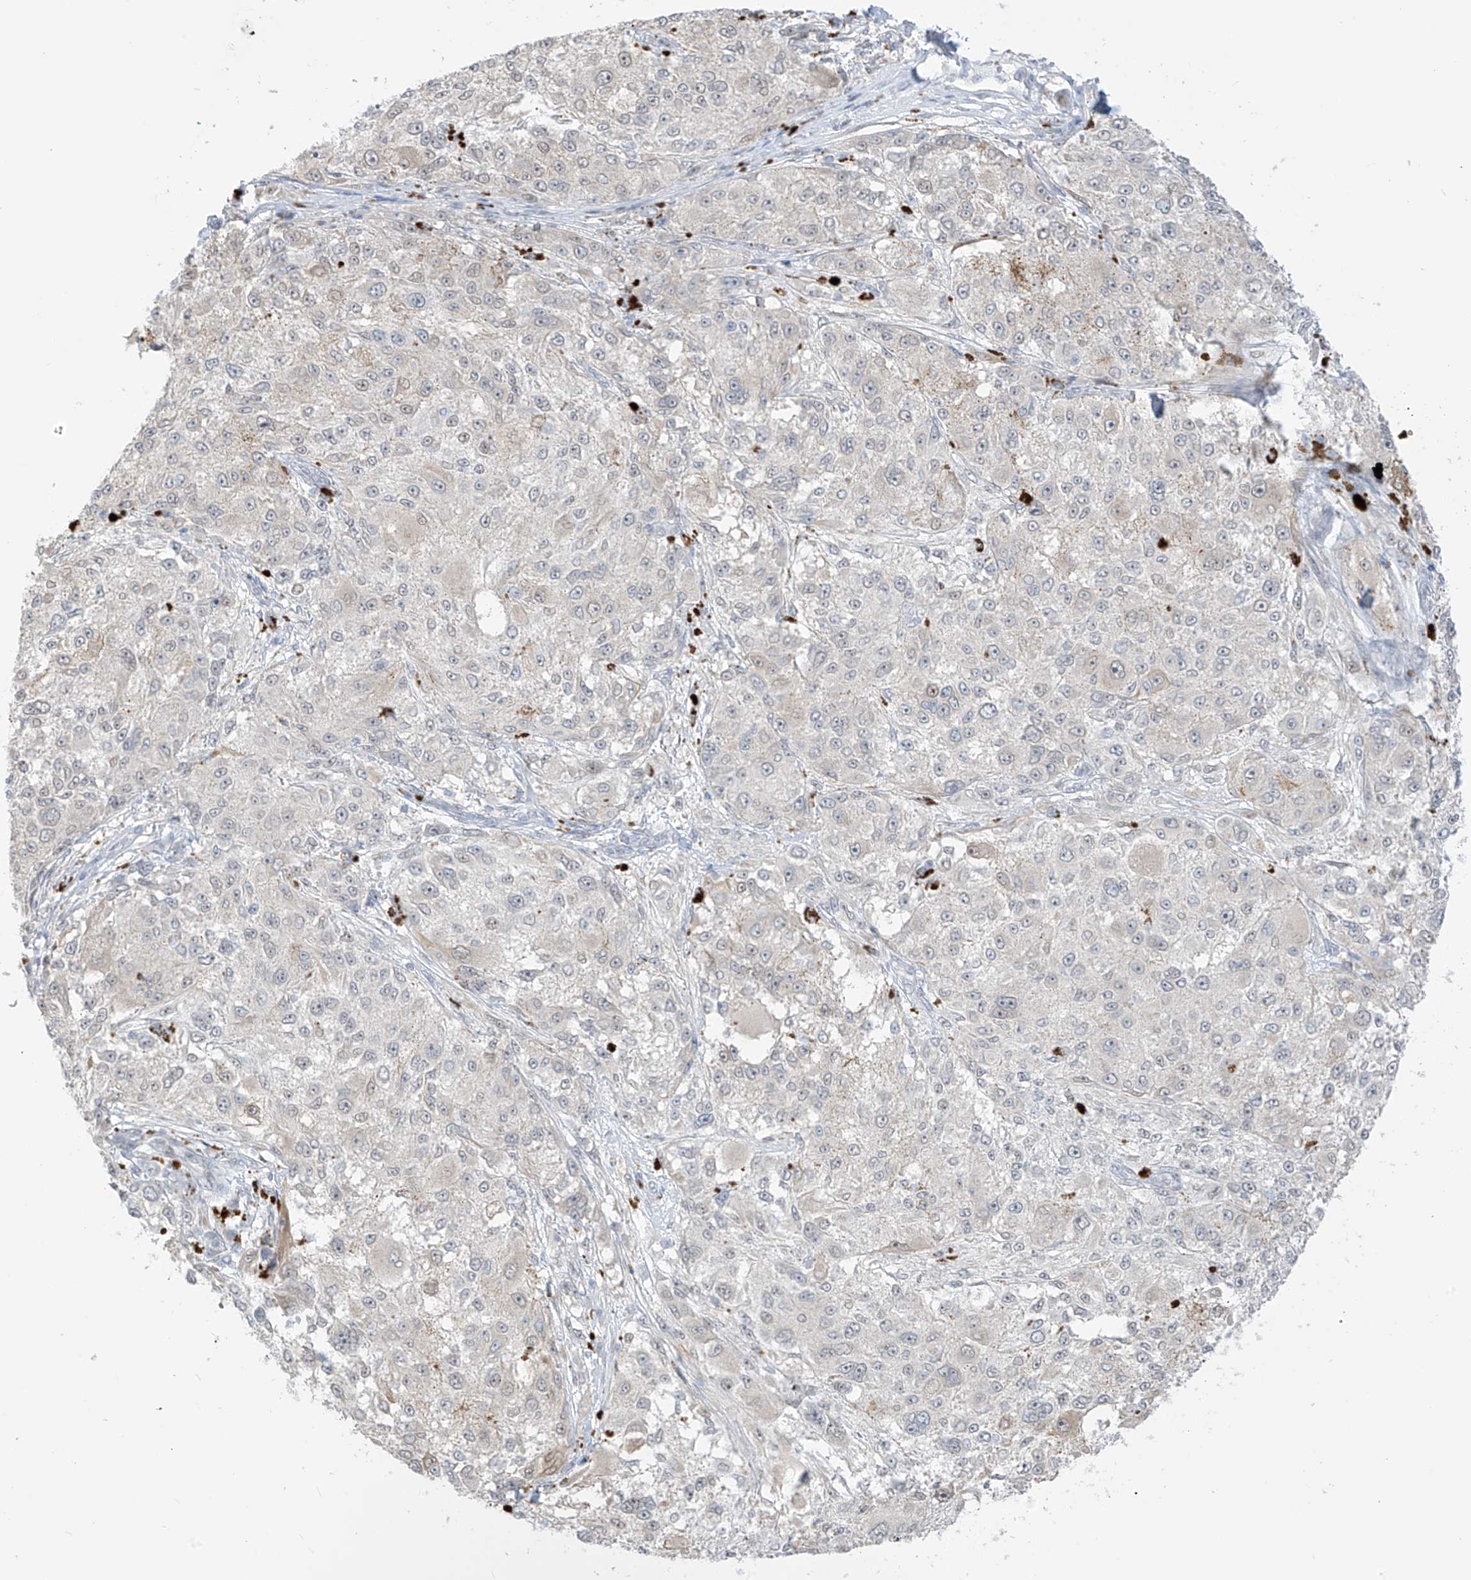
{"staining": {"intensity": "negative", "quantity": "none", "location": "none"}, "tissue": "melanoma", "cell_type": "Tumor cells", "image_type": "cancer", "snomed": [{"axis": "morphology", "description": "Necrosis, NOS"}, {"axis": "morphology", "description": "Malignant melanoma, NOS"}, {"axis": "topography", "description": "Skin"}], "caption": "An image of malignant melanoma stained for a protein displays no brown staining in tumor cells. (Immunohistochemistry (ihc), brightfield microscopy, high magnification).", "gene": "ASPRV1", "patient": {"sex": "female", "age": 87}}